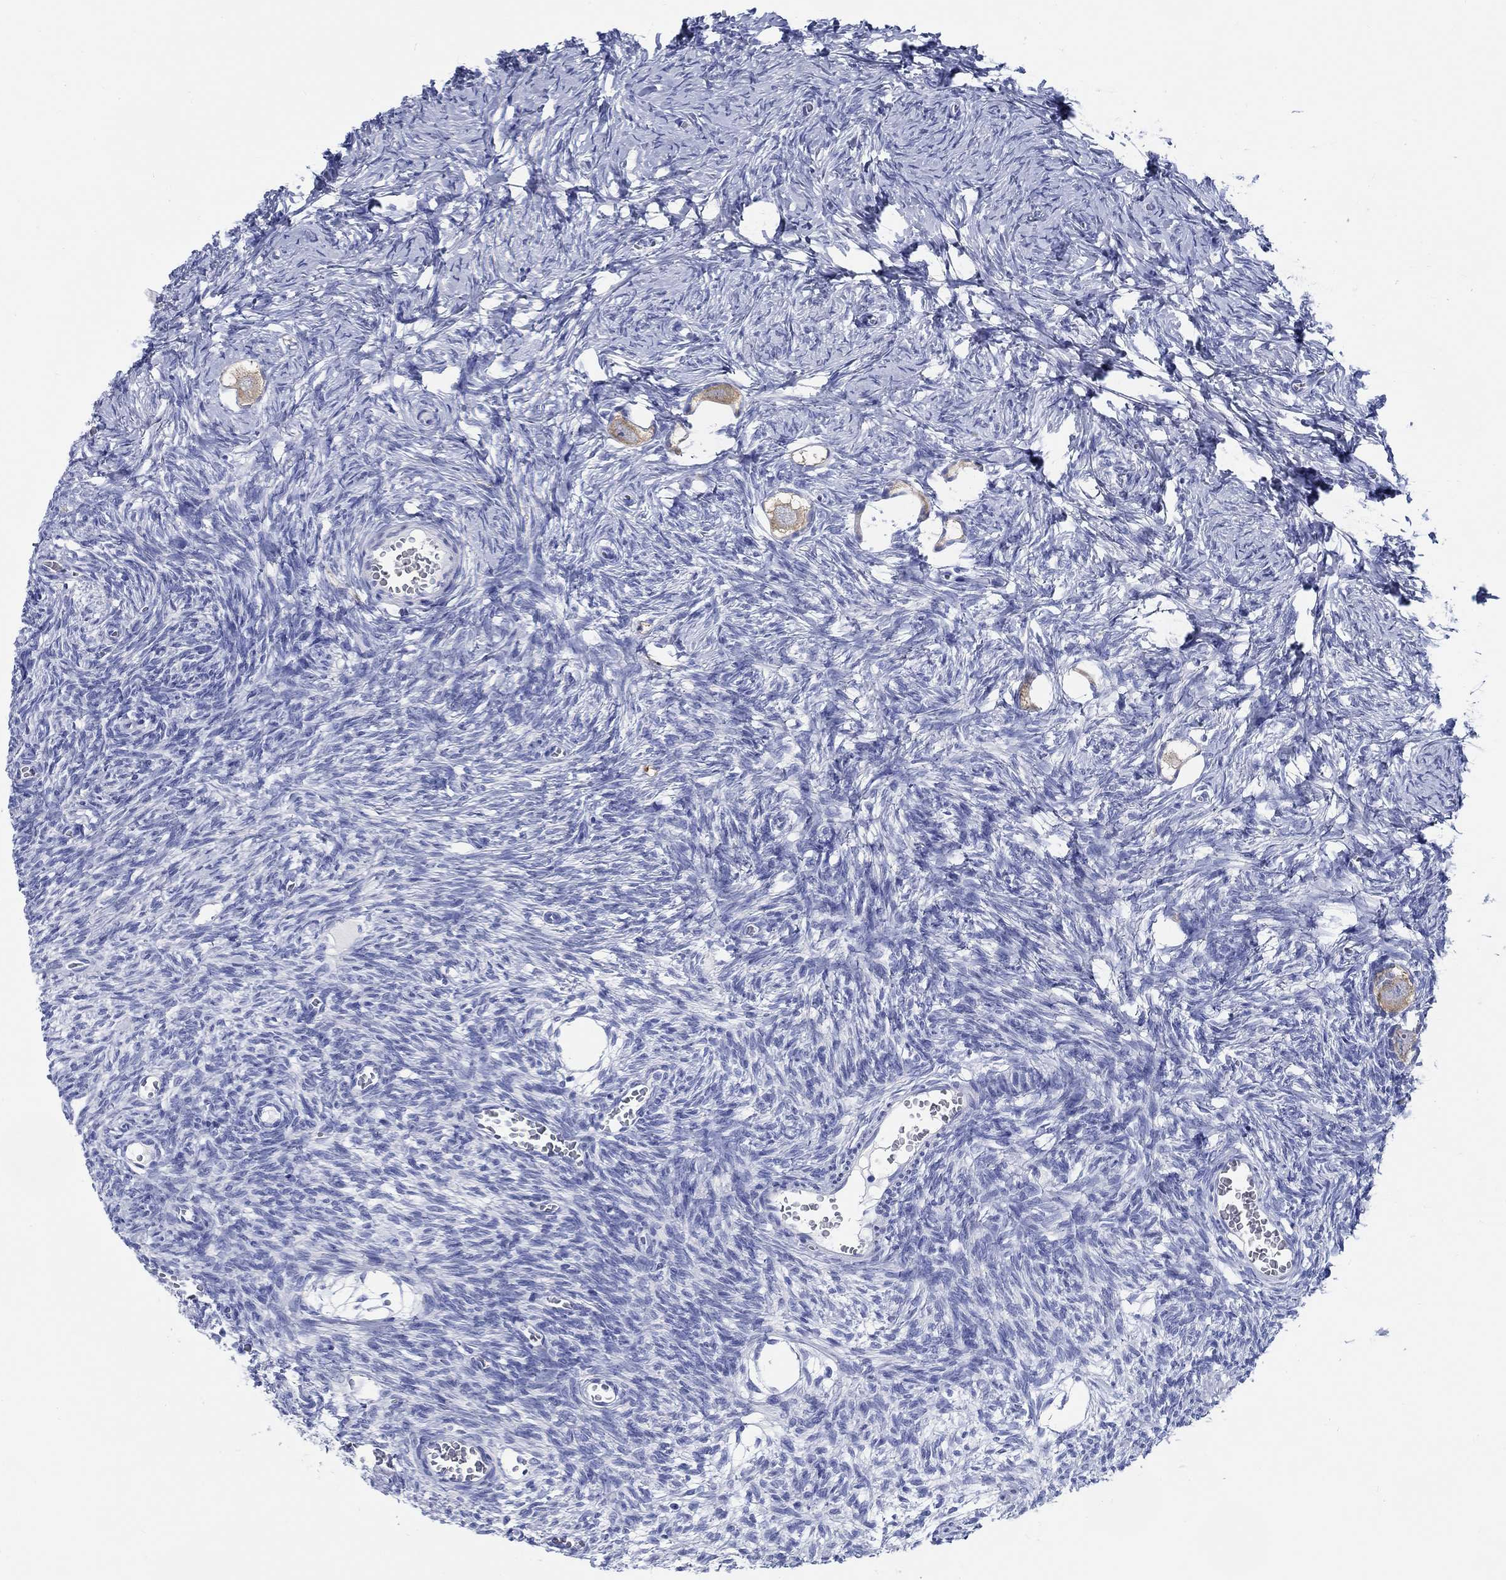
{"staining": {"intensity": "weak", "quantity": "25%-75%", "location": "cytoplasmic/membranous"}, "tissue": "ovary", "cell_type": "Follicle cells", "image_type": "normal", "snomed": [{"axis": "morphology", "description": "Normal tissue, NOS"}, {"axis": "topography", "description": "Ovary"}], "caption": "IHC (DAB (3,3'-diaminobenzidine)) staining of benign ovary reveals weak cytoplasmic/membranous protein staining in about 25%-75% of follicle cells. (Brightfield microscopy of DAB IHC at high magnification).", "gene": "FBXO2", "patient": {"sex": "female", "age": 27}}